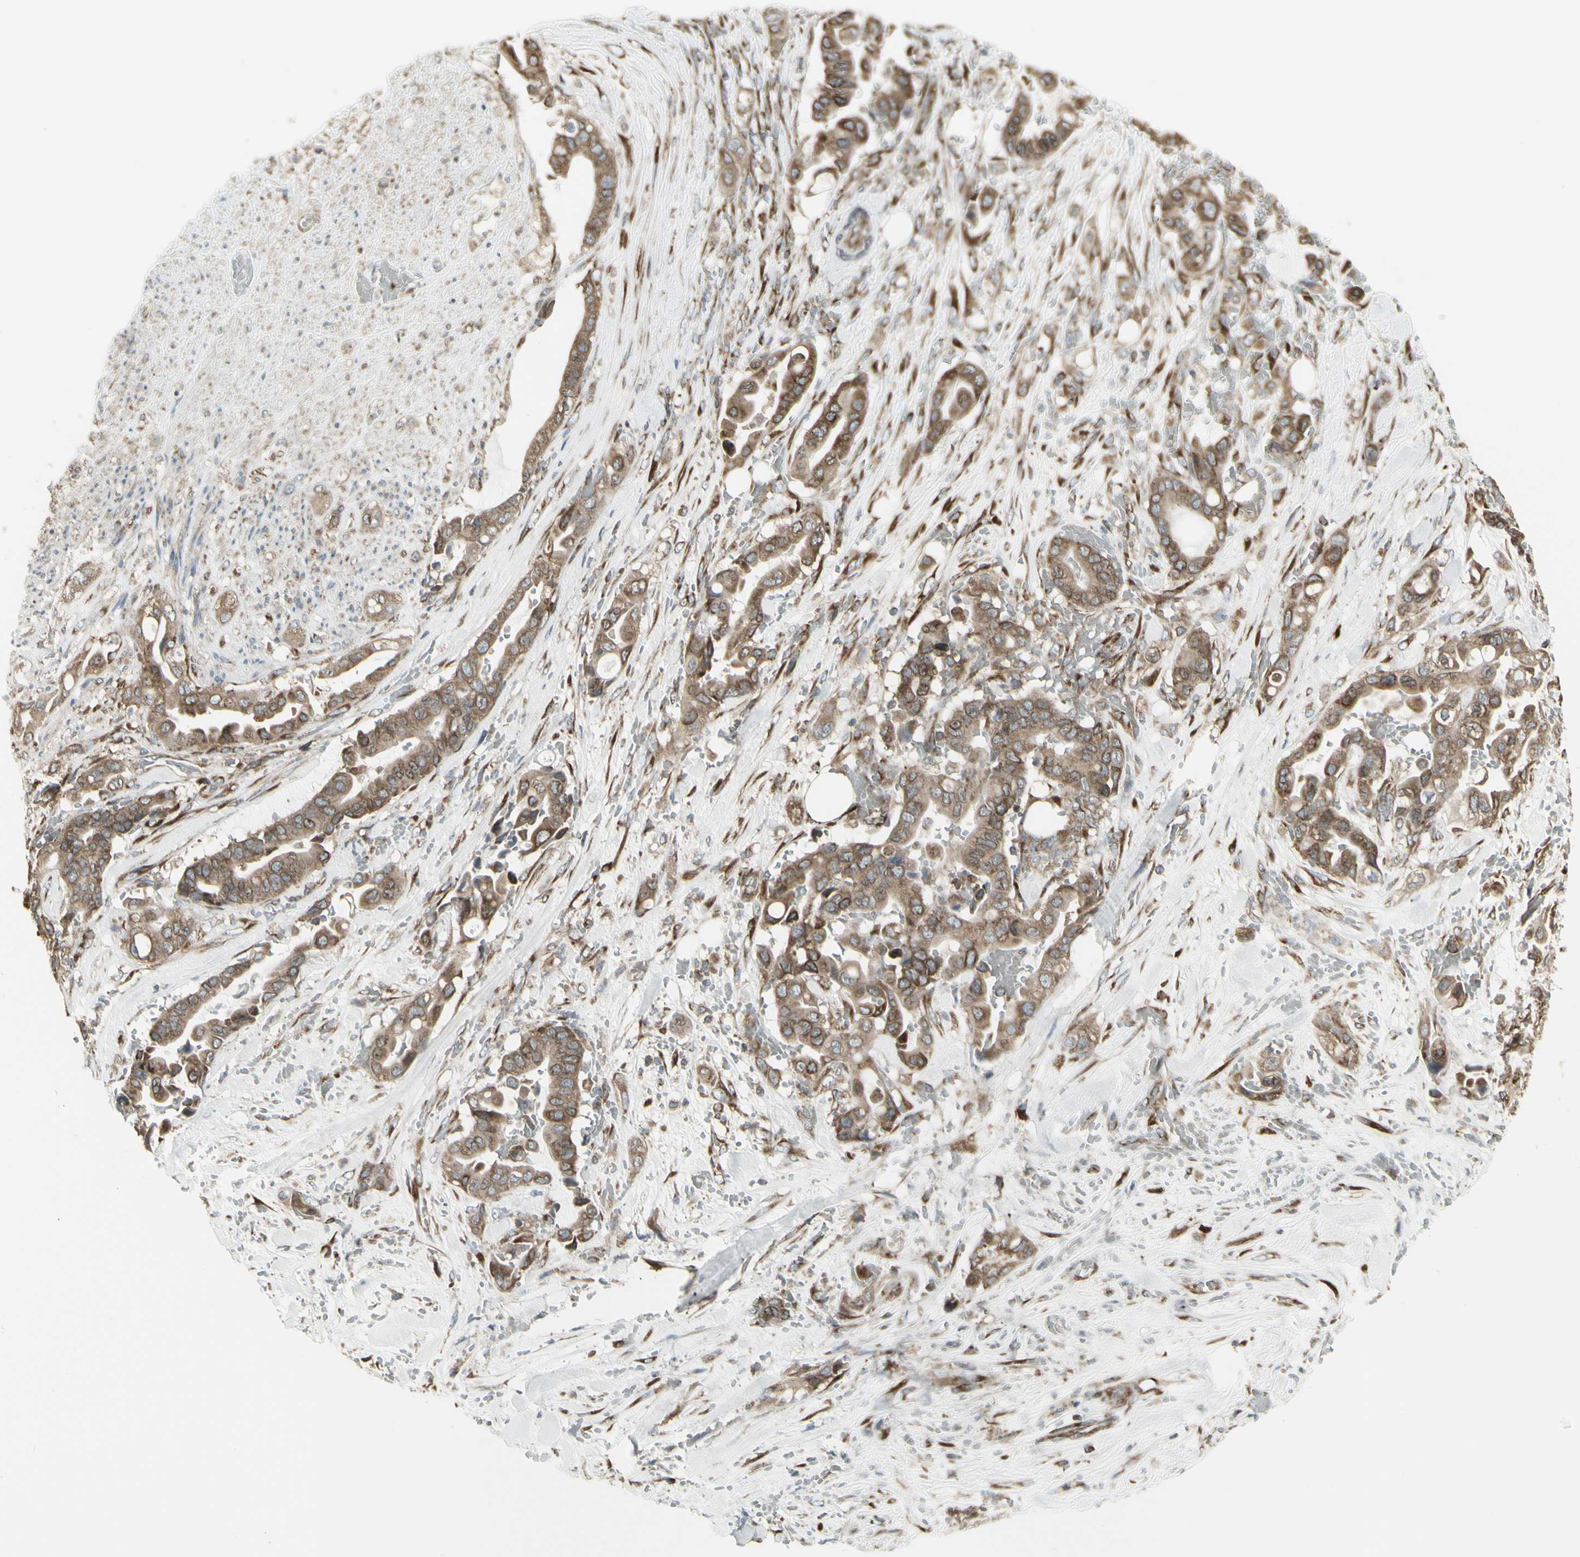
{"staining": {"intensity": "moderate", "quantity": ">75%", "location": "cytoplasmic/membranous"}, "tissue": "liver cancer", "cell_type": "Tumor cells", "image_type": "cancer", "snomed": [{"axis": "morphology", "description": "Cholangiocarcinoma"}, {"axis": "topography", "description": "Liver"}], "caption": "A brown stain highlights moderate cytoplasmic/membranous expression of a protein in liver cancer tumor cells.", "gene": "FKBP3", "patient": {"sex": "female", "age": 61}}